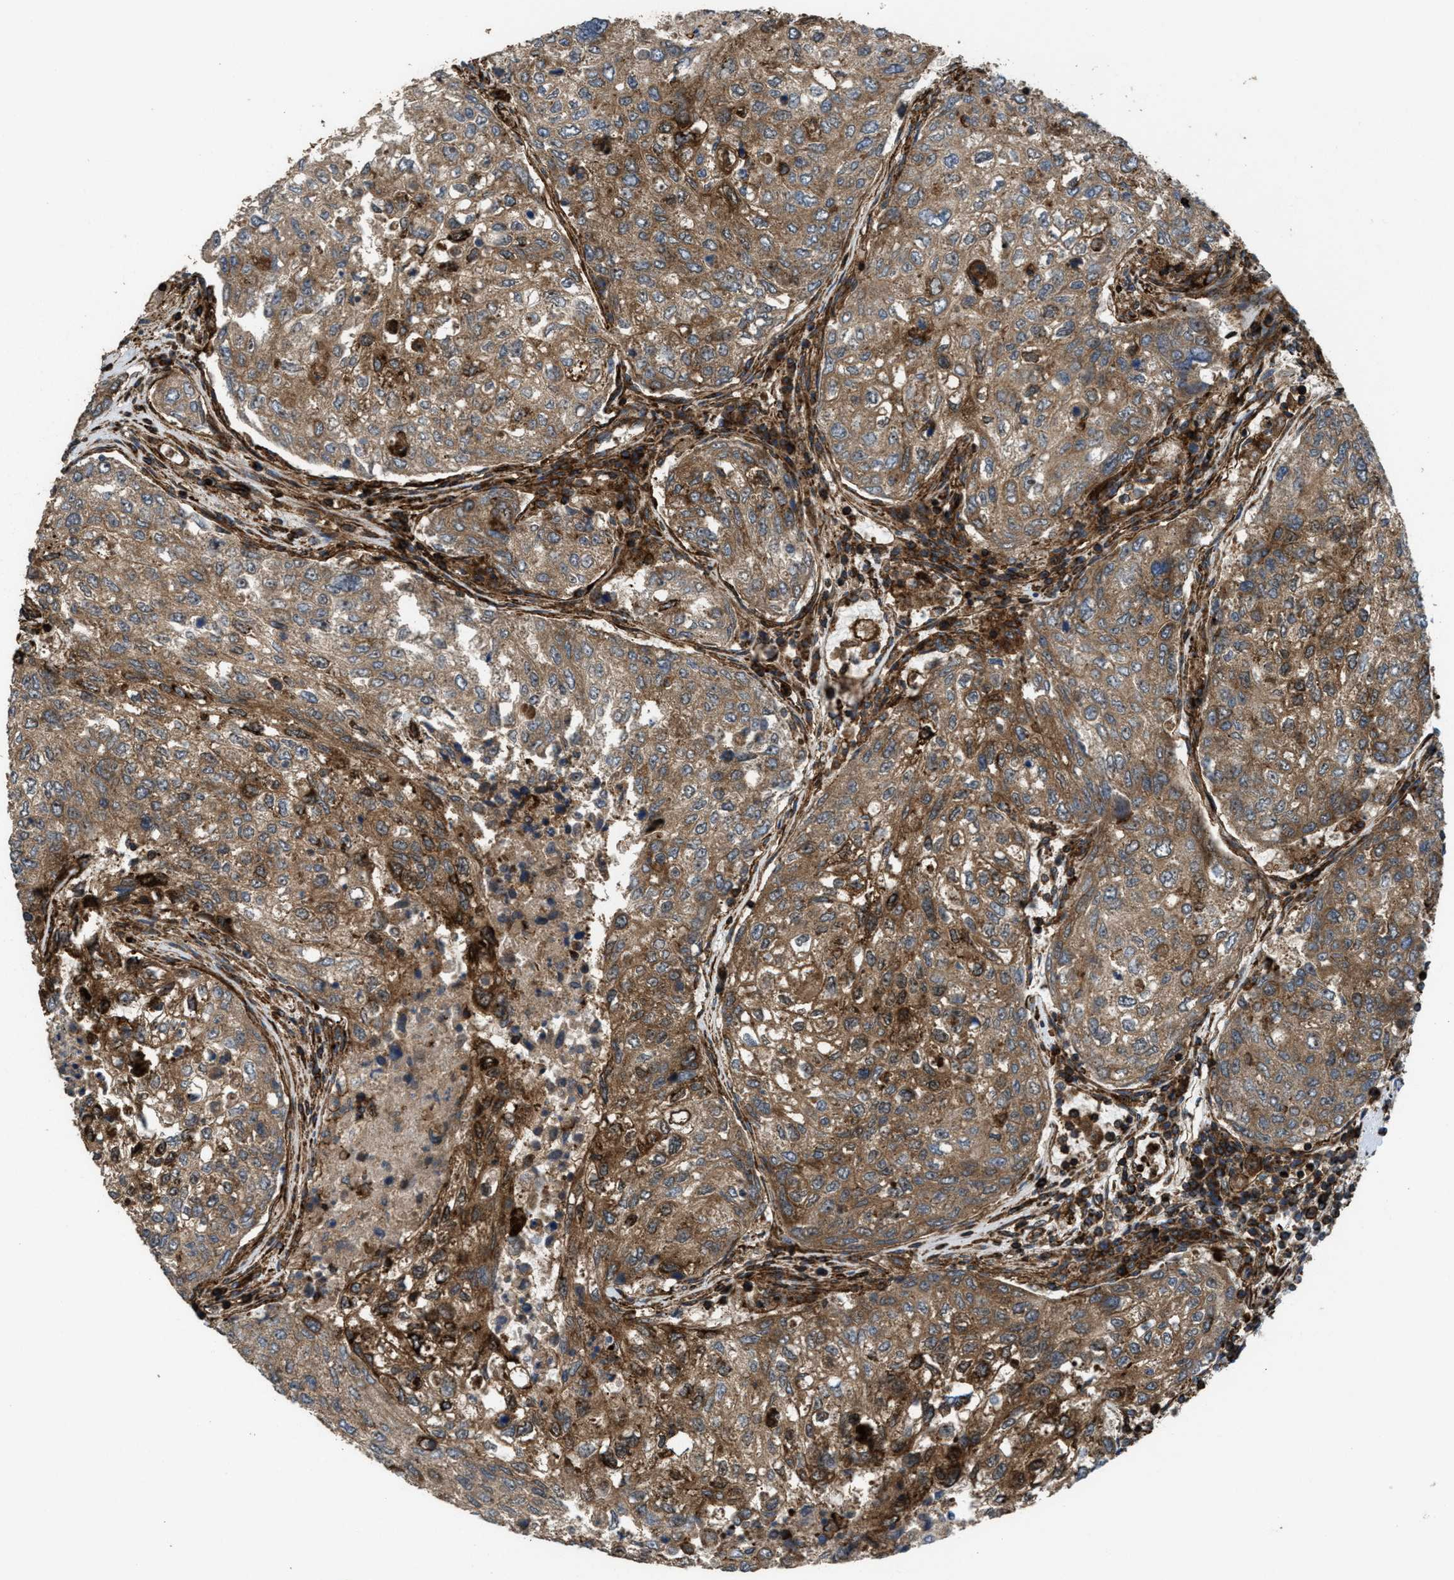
{"staining": {"intensity": "moderate", "quantity": ">75%", "location": "cytoplasmic/membranous"}, "tissue": "urothelial cancer", "cell_type": "Tumor cells", "image_type": "cancer", "snomed": [{"axis": "morphology", "description": "Urothelial carcinoma, High grade"}, {"axis": "topography", "description": "Lymph node"}, {"axis": "topography", "description": "Urinary bladder"}], "caption": "Protein expression analysis of urothelial cancer reveals moderate cytoplasmic/membranous expression in about >75% of tumor cells.", "gene": "EGLN1", "patient": {"sex": "male", "age": 51}}